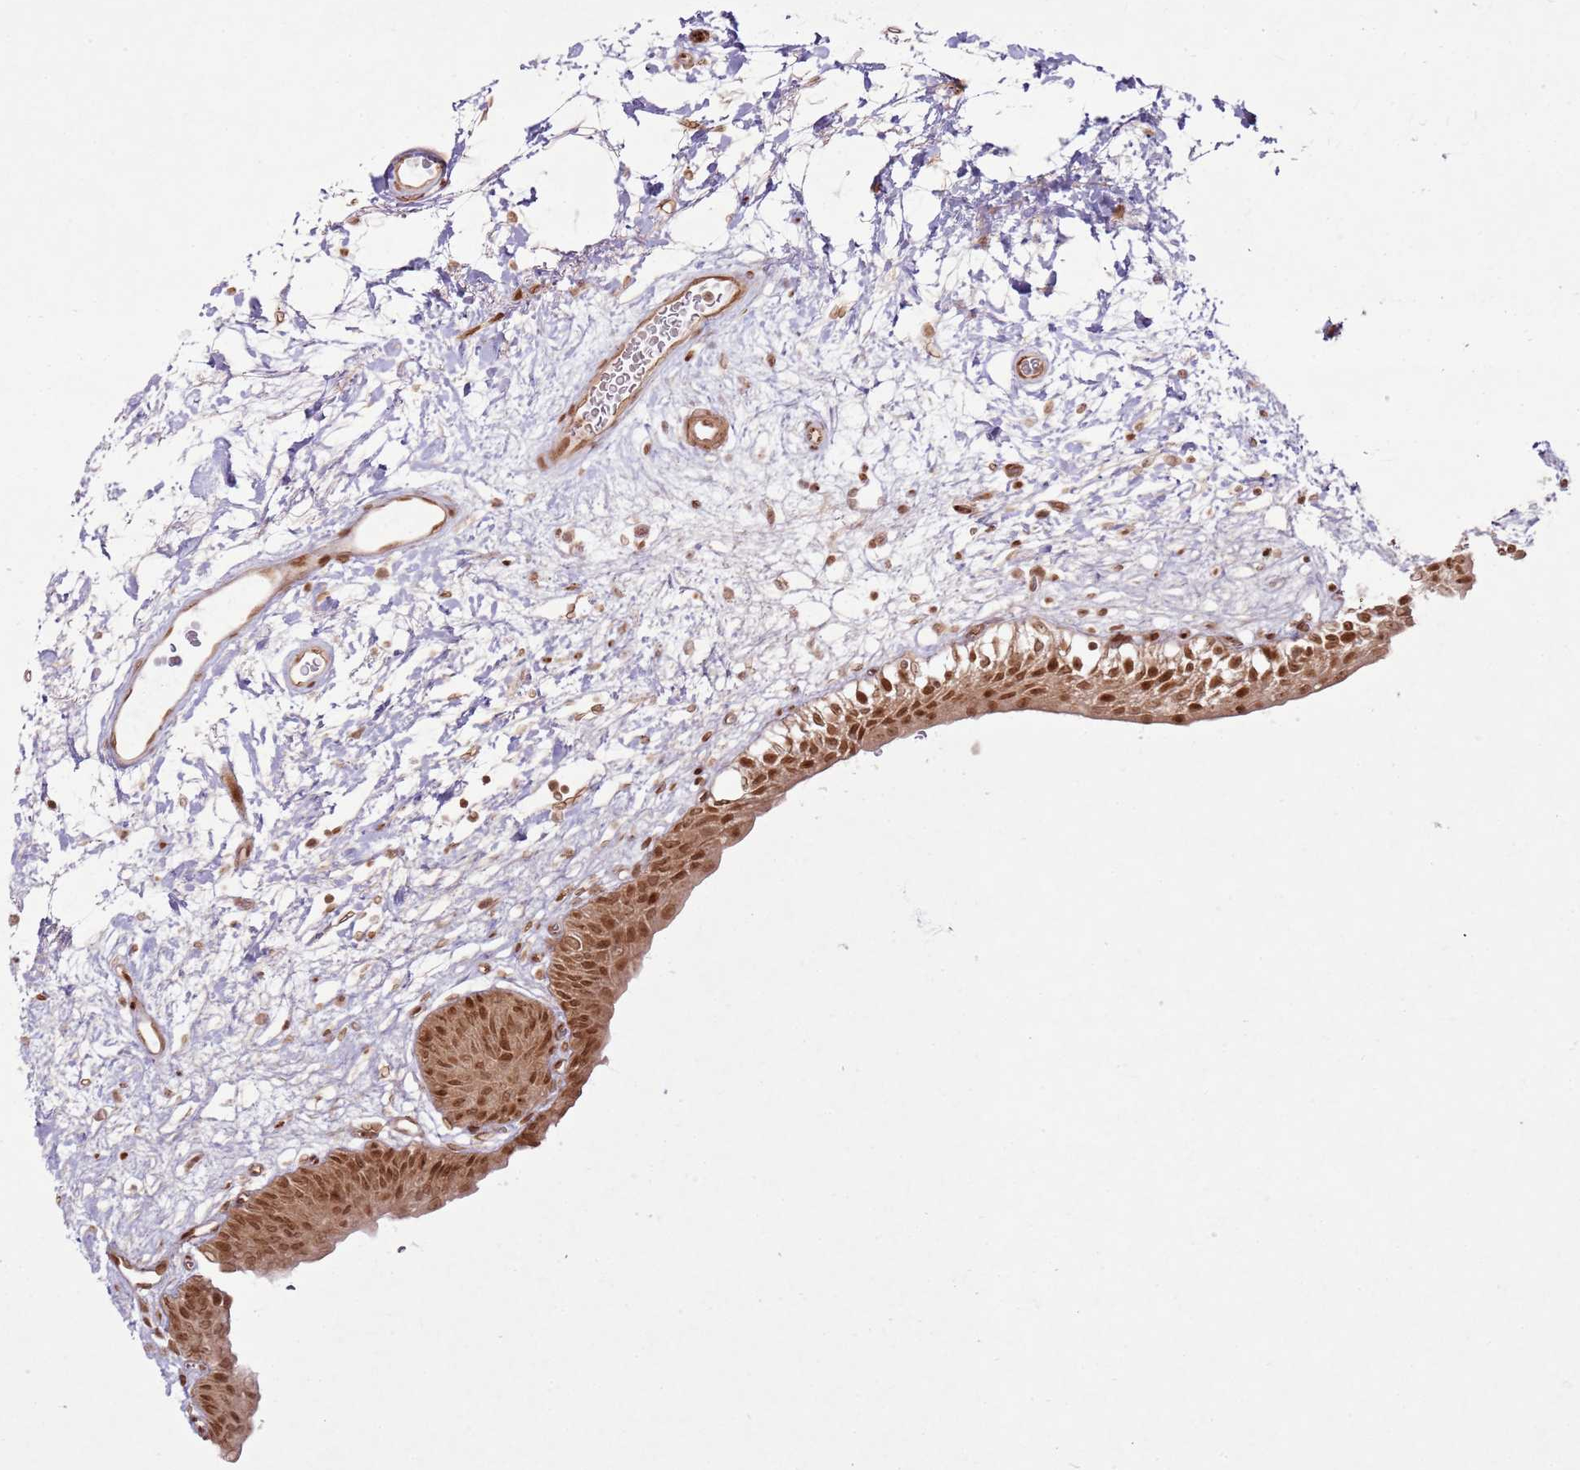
{"staining": {"intensity": "moderate", "quantity": ">75%", "location": "cytoplasmic/membranous,nuclear"}, "tissue": "urinary bladder", "cell_type": "Urothelial cells", "image_type": "normal", "snomed": [{"axis": "morphology", "description": "Normal tissue, NOS"}, {"axis": "topography", "description": "Urinary bladder"}], "caption": "The histopathology image demonstrates immunohistochemical staining of normal urinary bladder. There is moderate cytoplasmic/membranous,nuclear positivity is identified in about >75% of urothelial cells.", "gene": "KLHL36", "patient": {"sex": "male", "age": 83}}